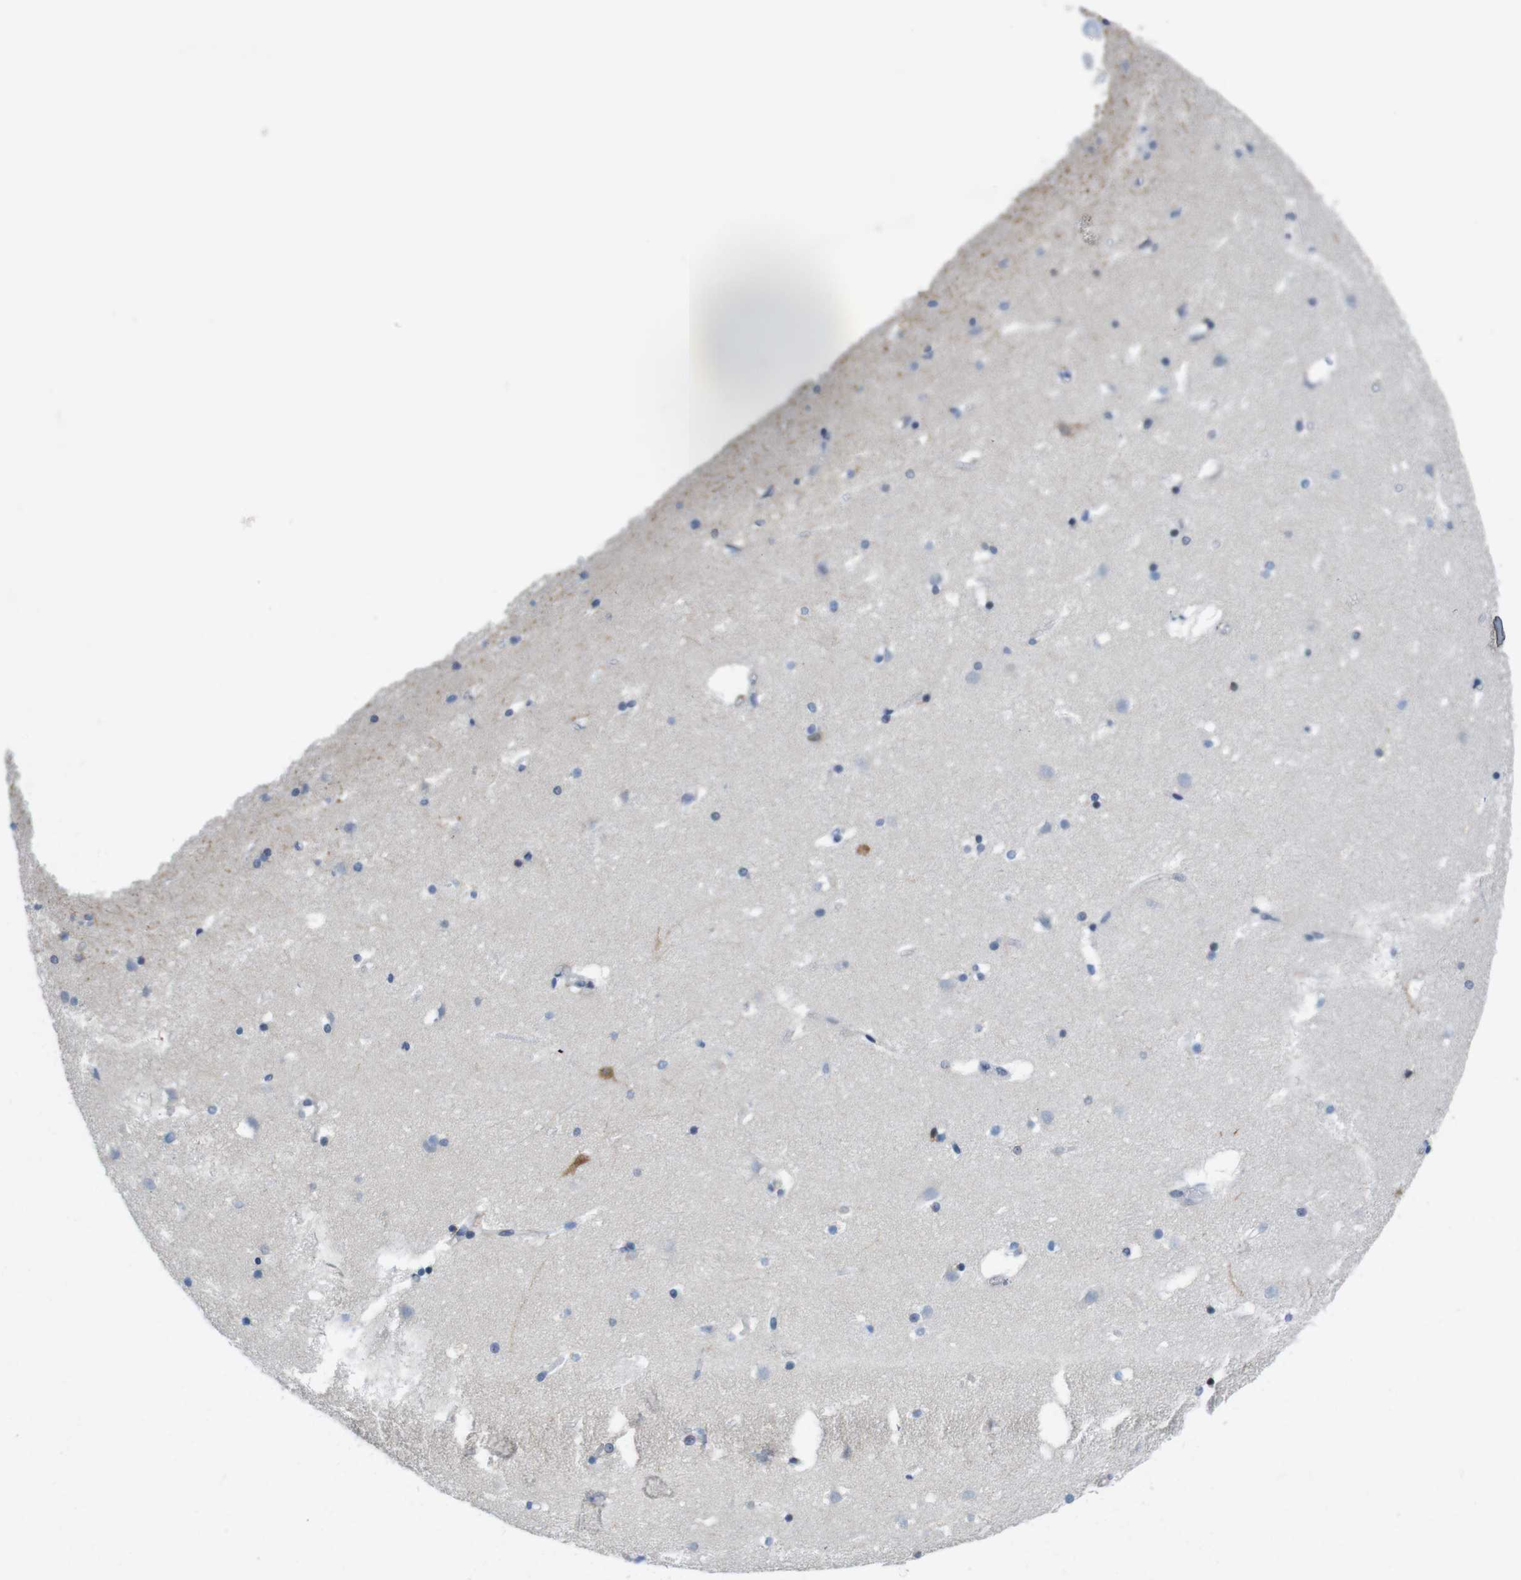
{"staining": {"intensity": "negative", "quantity": "none", "location": "none"}, "tissue": "caudate", "cell_type": "Glial cells", "image_type": "normal", "snomed": [{"axis": "morphology", "description": "Normal tissue, NOS"}, {"axis": "topography", "description": "Lateral ventricle wall"}], "caption": "An immunohistochemistry photomicrograph of normal caudate is shown. There is no staining in glial cells of caudate. Nuclei are stained in blue.", "gene": "TJP3", "patient": {"sex": "male", "age": 45}}